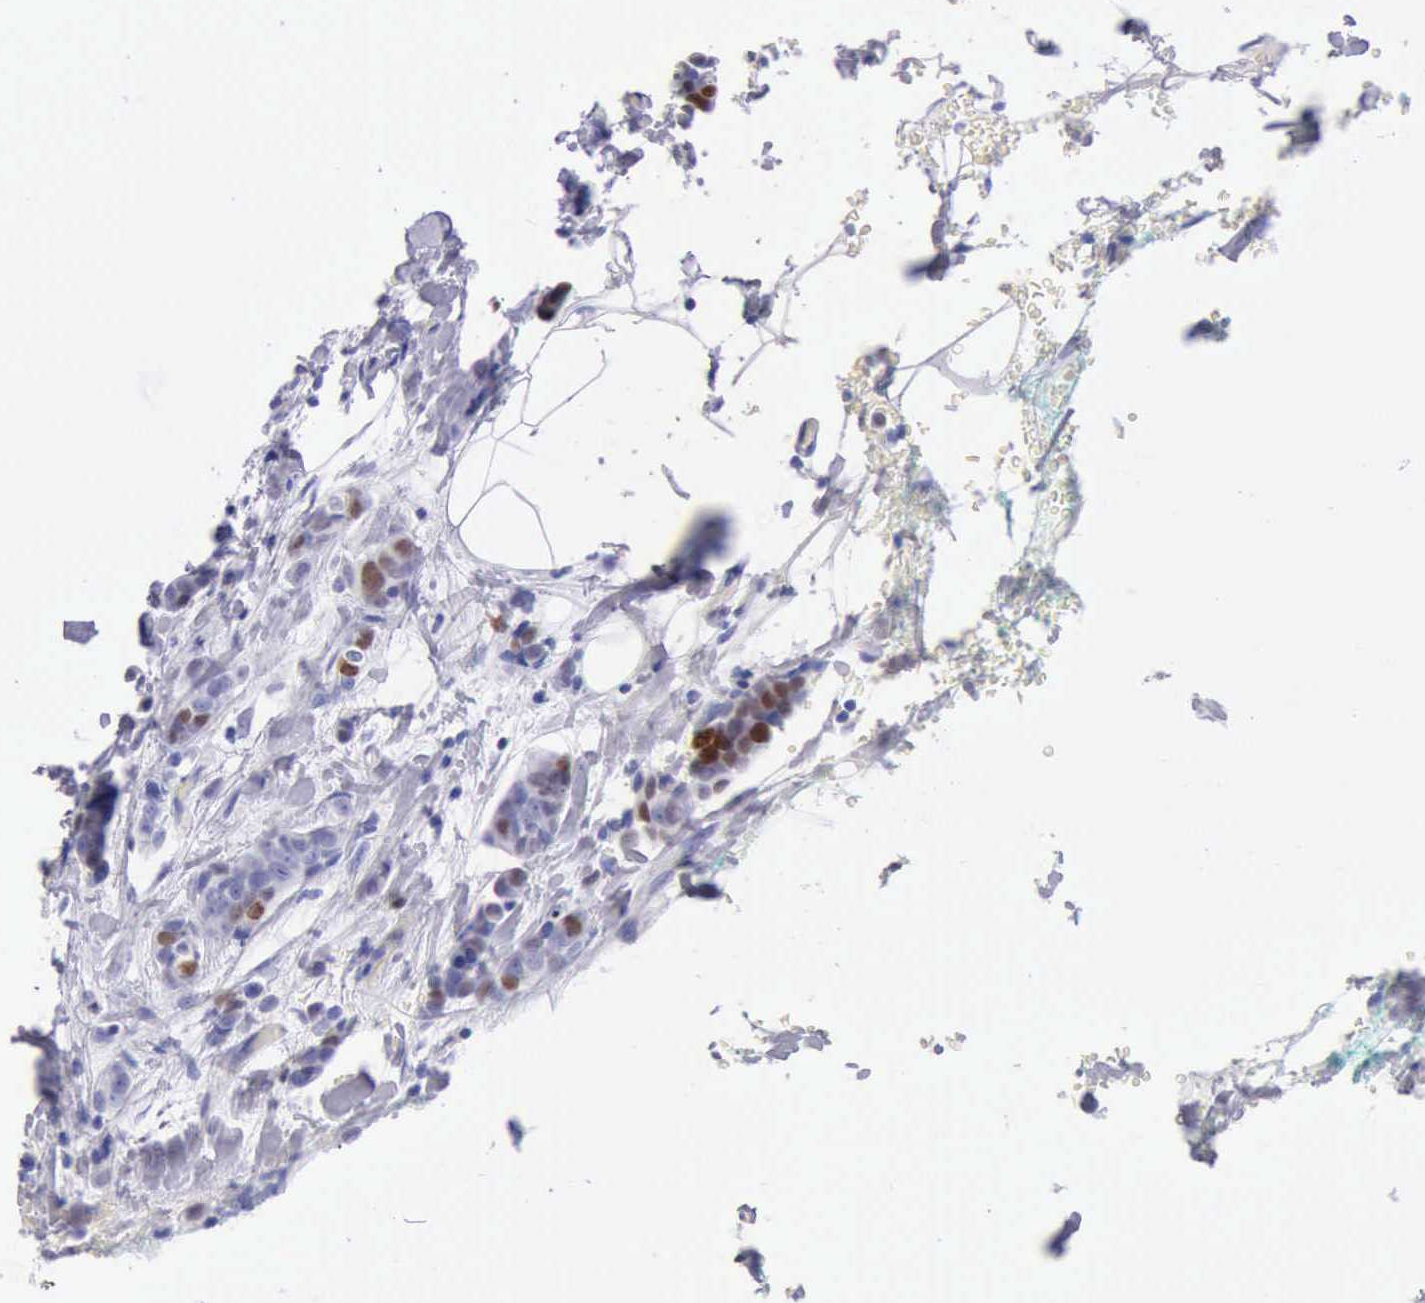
{"staining": {"intensity": "moderate", "quantity": "<25%", "location": "nuclear"}, "tissue": "breast cancer", "cell_type": "Tumor cells", "image_type": "cancer", "snomed": [{"axis": "morphology", "description": "Lobular carcinoma"}, {"axis": "topography", "description": "Breast"}], "caption": "Immunohistochemistry (IHC) histopathology image of neoplastic tissue: lobular carcinoma (breast) stained using immunohistochemistry (IHC) demonstrates low levels of moderate protein expression localized specifically in the nuclear of tumor cells, appearing as a nuclear brown color.", "gene": "MCM2", "patient": {"sex": "female", "age": 60}}